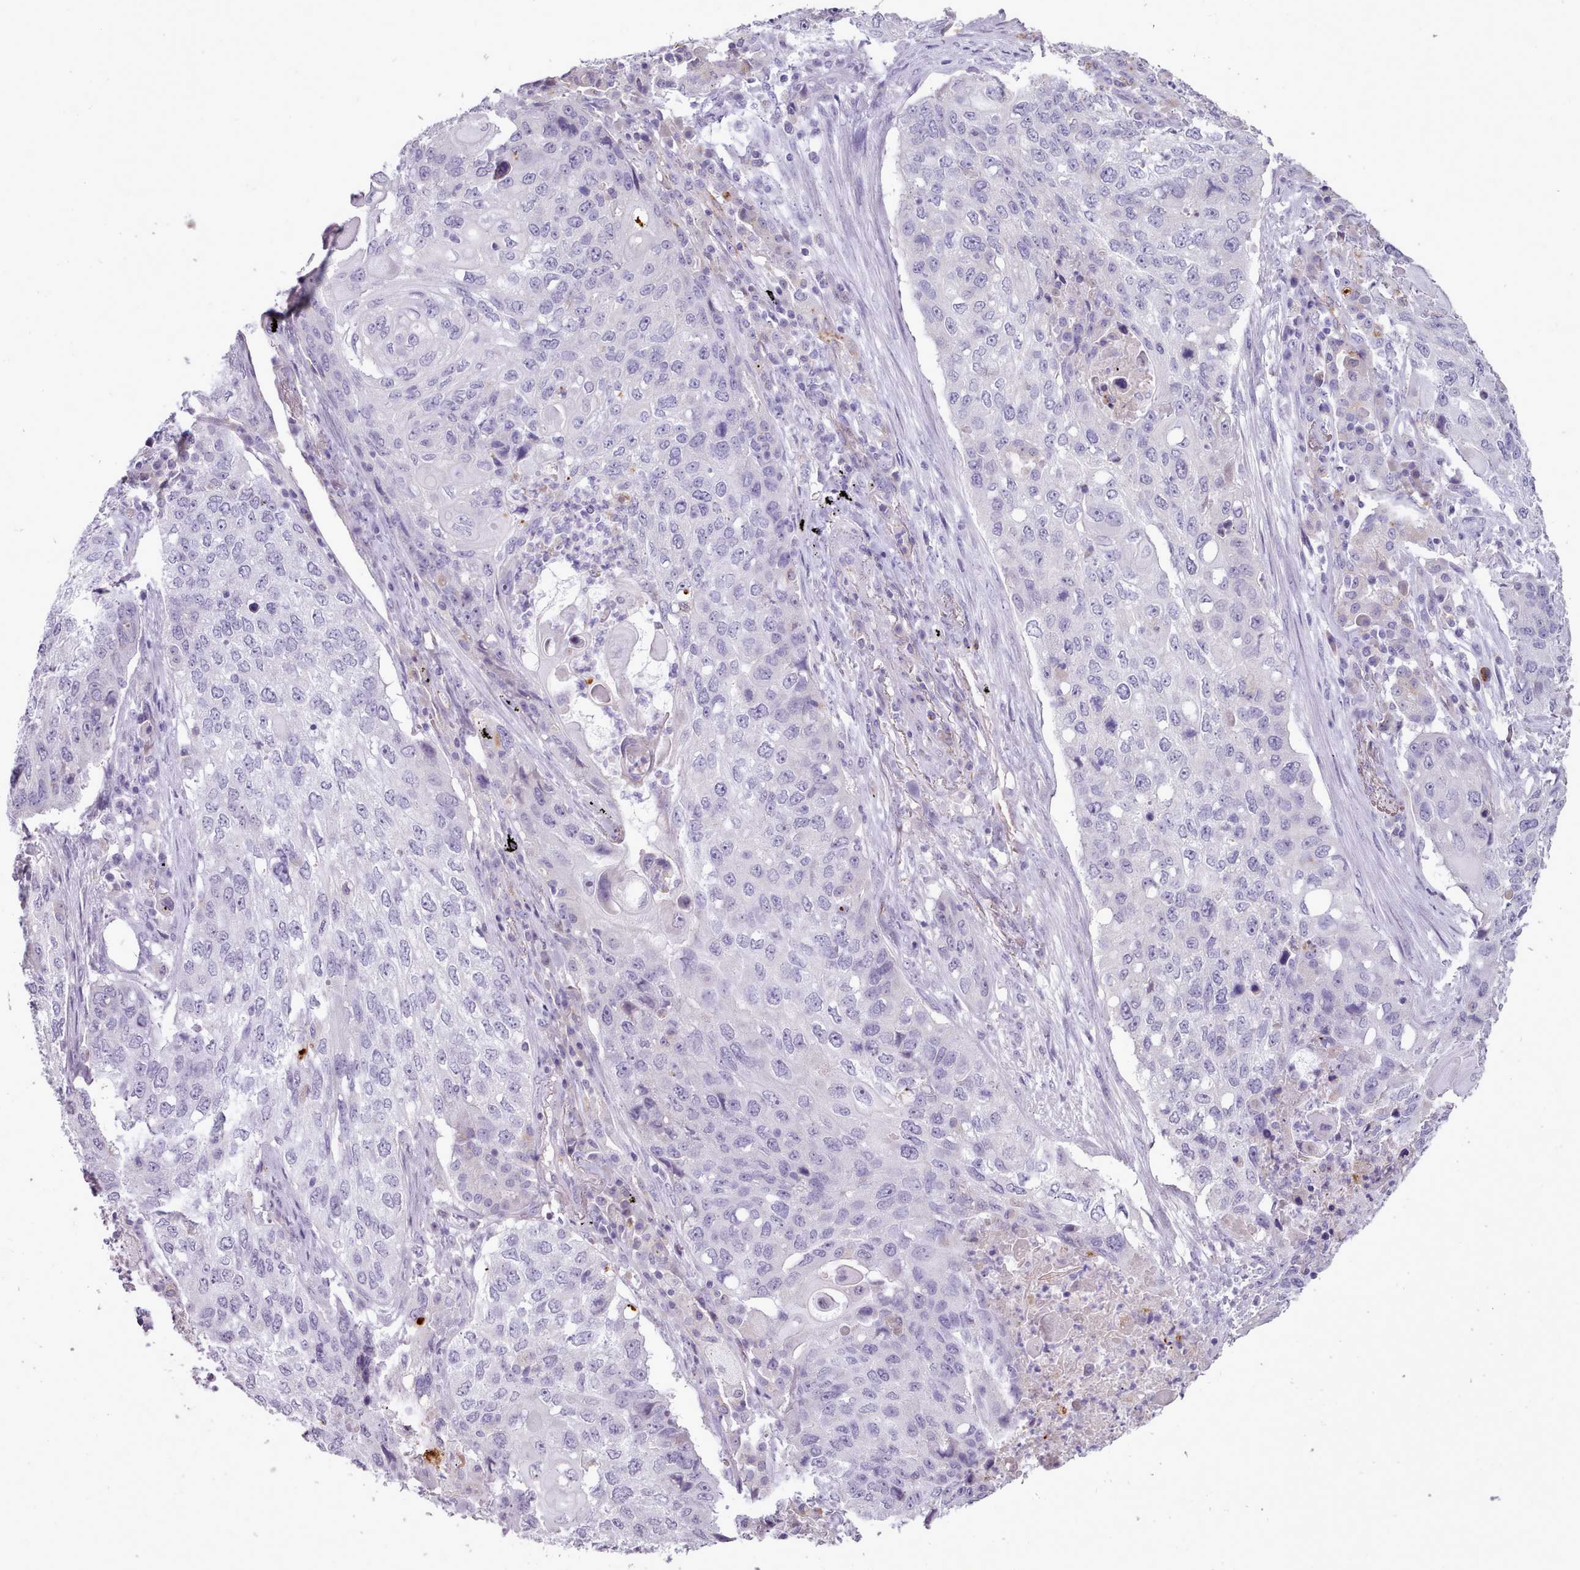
{"staining": {"intensity": "negative", "quantity": "none", "location": "none"}, "tissue": "lung cancer", "cell_type": "Tumor cells", "image_type": "cancer", "snomed": [{"axis": "morphology", "description": "Squamous cell carcinoma, NOS"}, {"axis": "topography", "description": "Lung"}], "caption": "A histopathology image of squamous cell carcinoma (lung) stained for a protein reveals no brown staining in tumor cells. (Immunohistochemistry, brightfield microscopy, high magnification).", "gene": "ATRAID", "patient": {"sex": "female", "age": 63}}